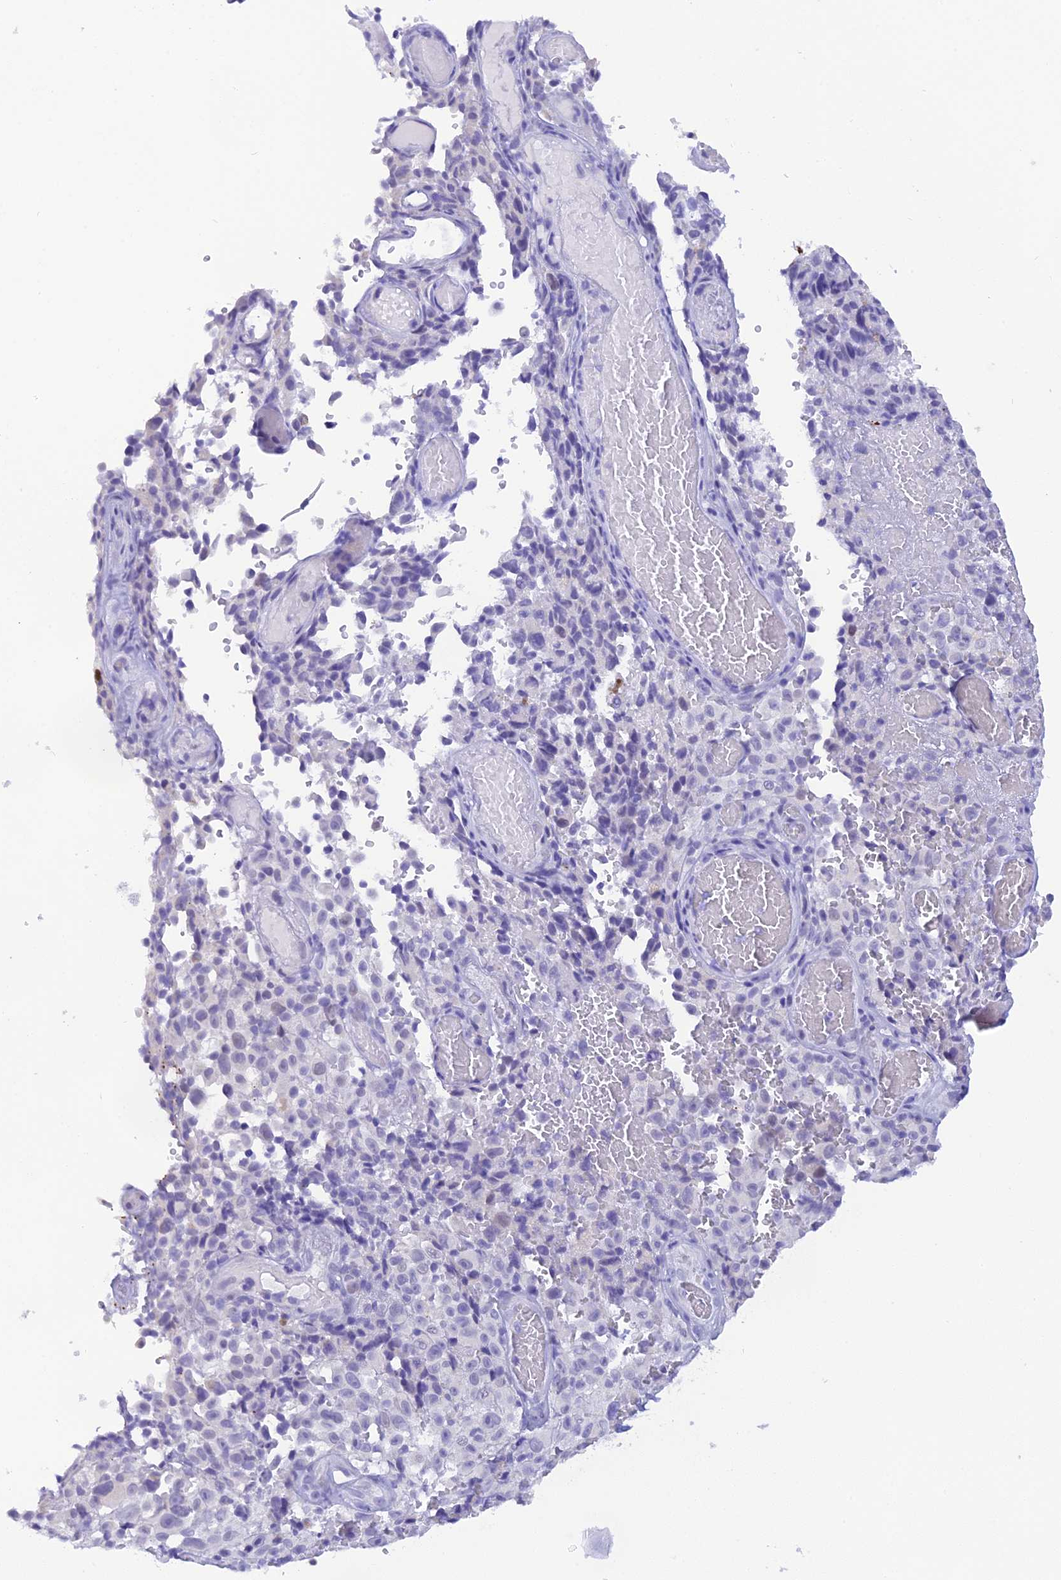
{"staining": {"intensity": "negative", "quantity": "none", "location": "none"}, "tissue": "melanoma", "cell_type": "Tumor cells", "image_type": "cancer", "snomed": [{"axis": "morphology", "description": "Malignant melanoma, NOS"}, {"axis": "topography", "description": "Skin"}], "caption": "Melanoma was stained to show a protein in brown. There is no significant expression in tumor cells. (DAB (3,3'-diaminobenzidine) IHC, high magnification).", "gene": "KDELR3", "patient": {"sex": "female", "age": 82}}